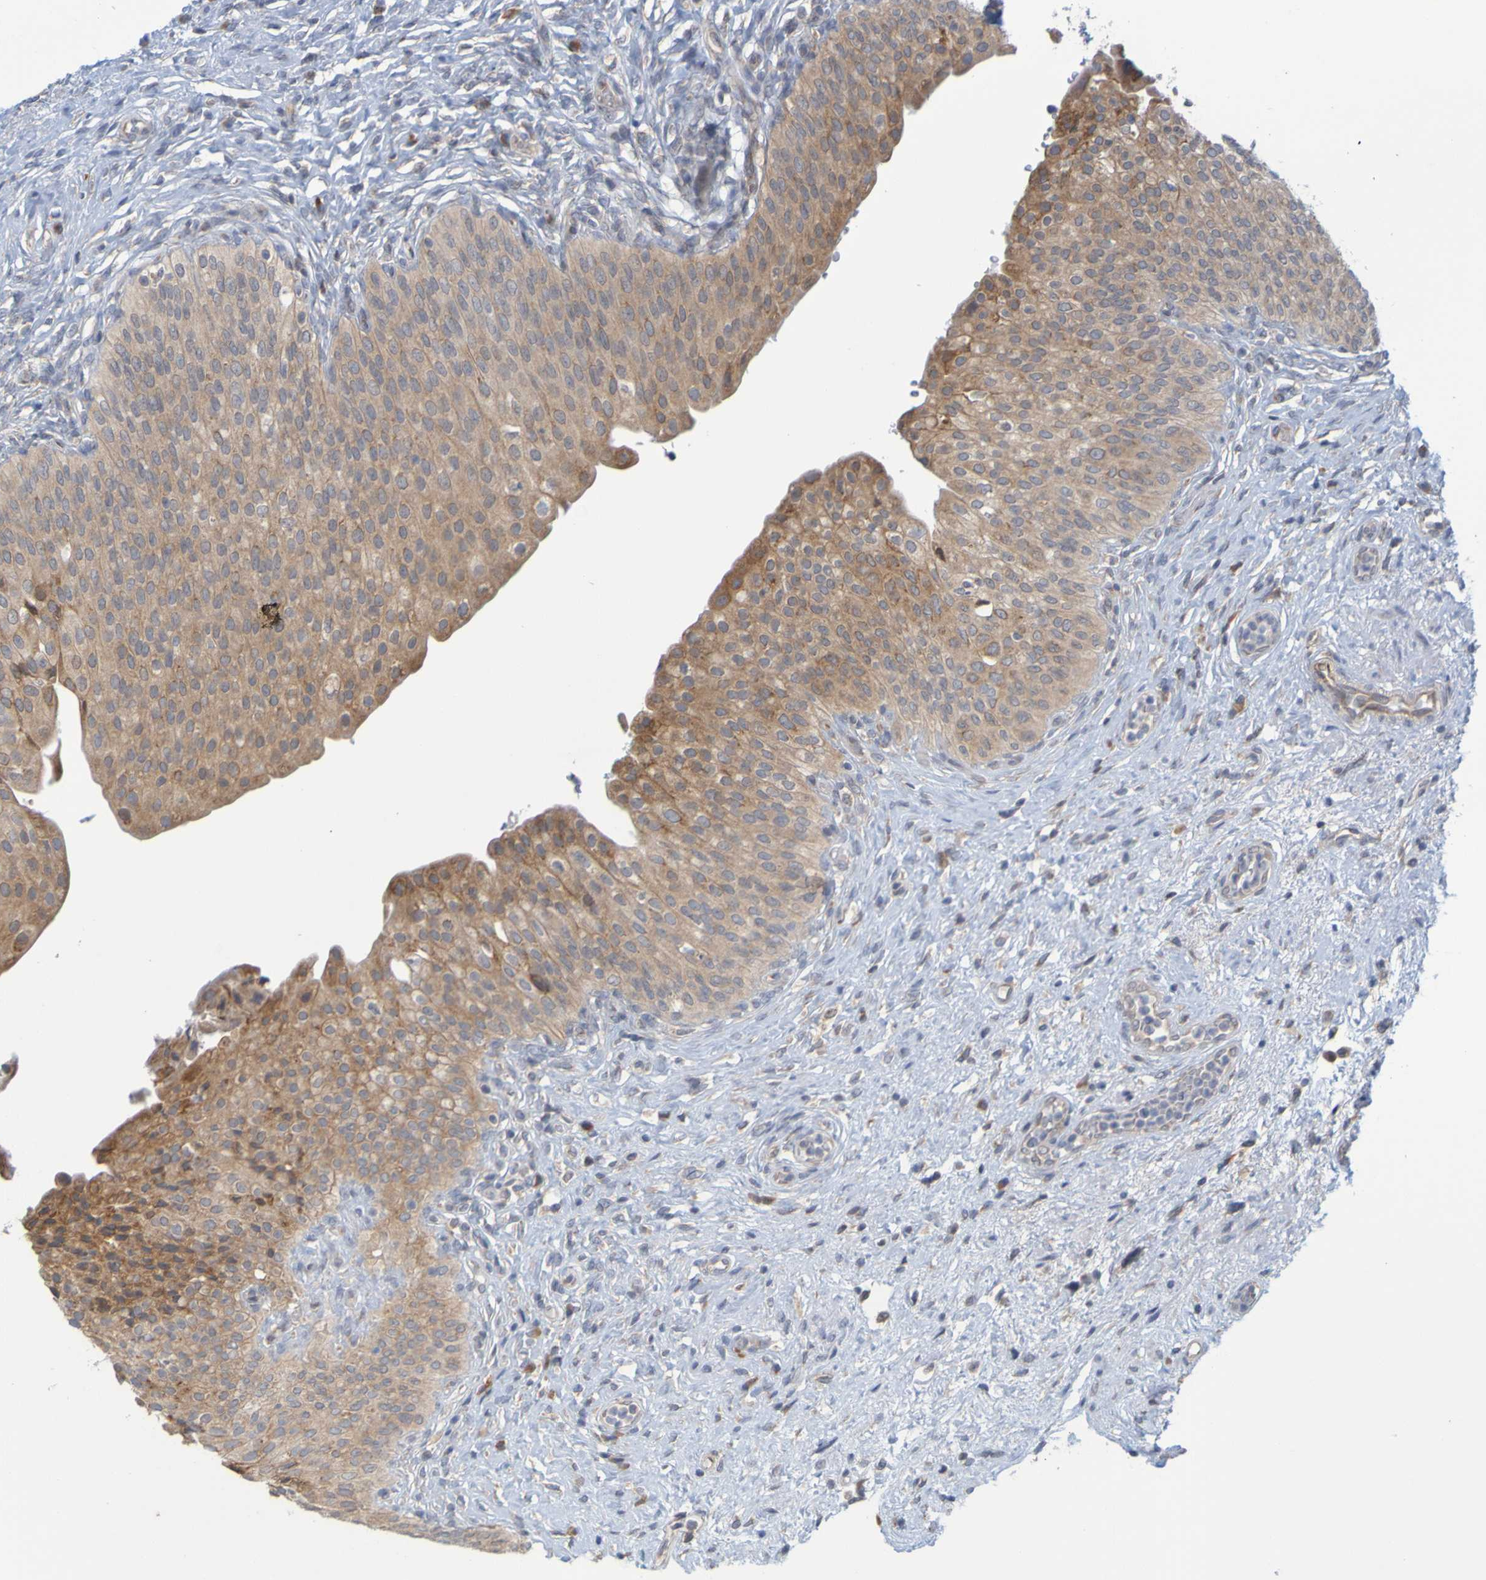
{"staining": {"intensity": "moderate", "quantity": ">75%", "location": "cytoplasmic/membranous"}, "tissue": "urinary bladder", "cell_type": "Urothelial cells", "image_type": "normal", "snomed": [{"axis": "morphology", "description": "Normal tissue, NOS"}, {"axis": "topography", "description": "Urinary bladder"}], "caption": "Moderate cytoplasmic/membranous expression for a protein is identified in about >75% of urothelial cells of unremarkable urinary bladder using immunohistochemistry (IHC).", "gene": "MOGS", "patient": {"sex": "male", "age": 46}}